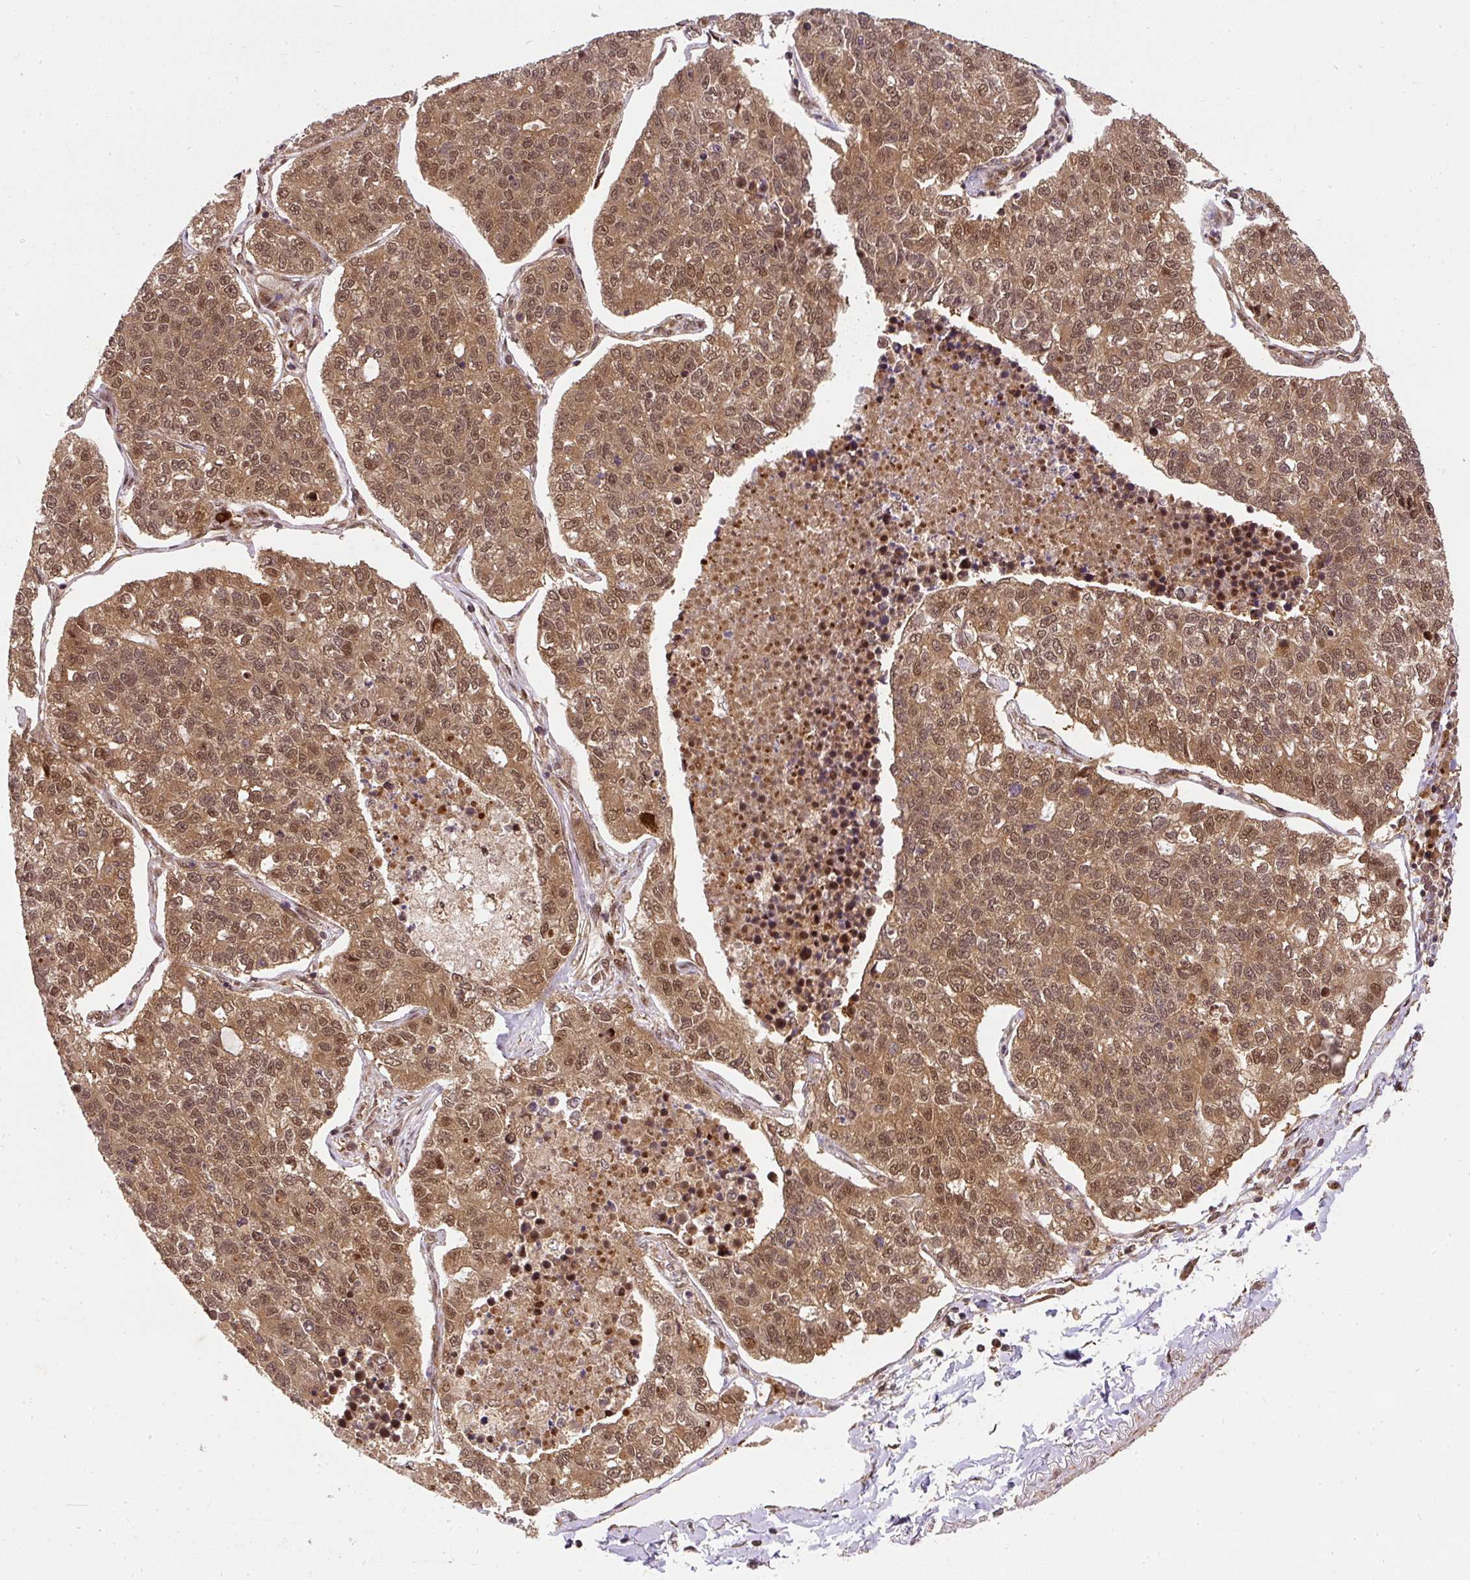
{"staining": {"intensity": "moderate", "quantity": ">75%", "location": "cytoplasmic/membranous,nuclear"}, "tissue": "lung cancer", "cell_type": "Tumor cells", "image_type": "cancer", "snomed": [{"axis": "morphology", "description": "Adenocarcinoma, NOS"}, {"axis": "topography", "description": "Lung"}], "caption": "Human adenocarcinoma (lung) stained for a protein (brown) shows moderate cytoplasmic/membranous and nuclear positive expression in about >75% of tumor cells.", "gene": "PSMD1", "patient": {"sex": "male", "age": 49}}